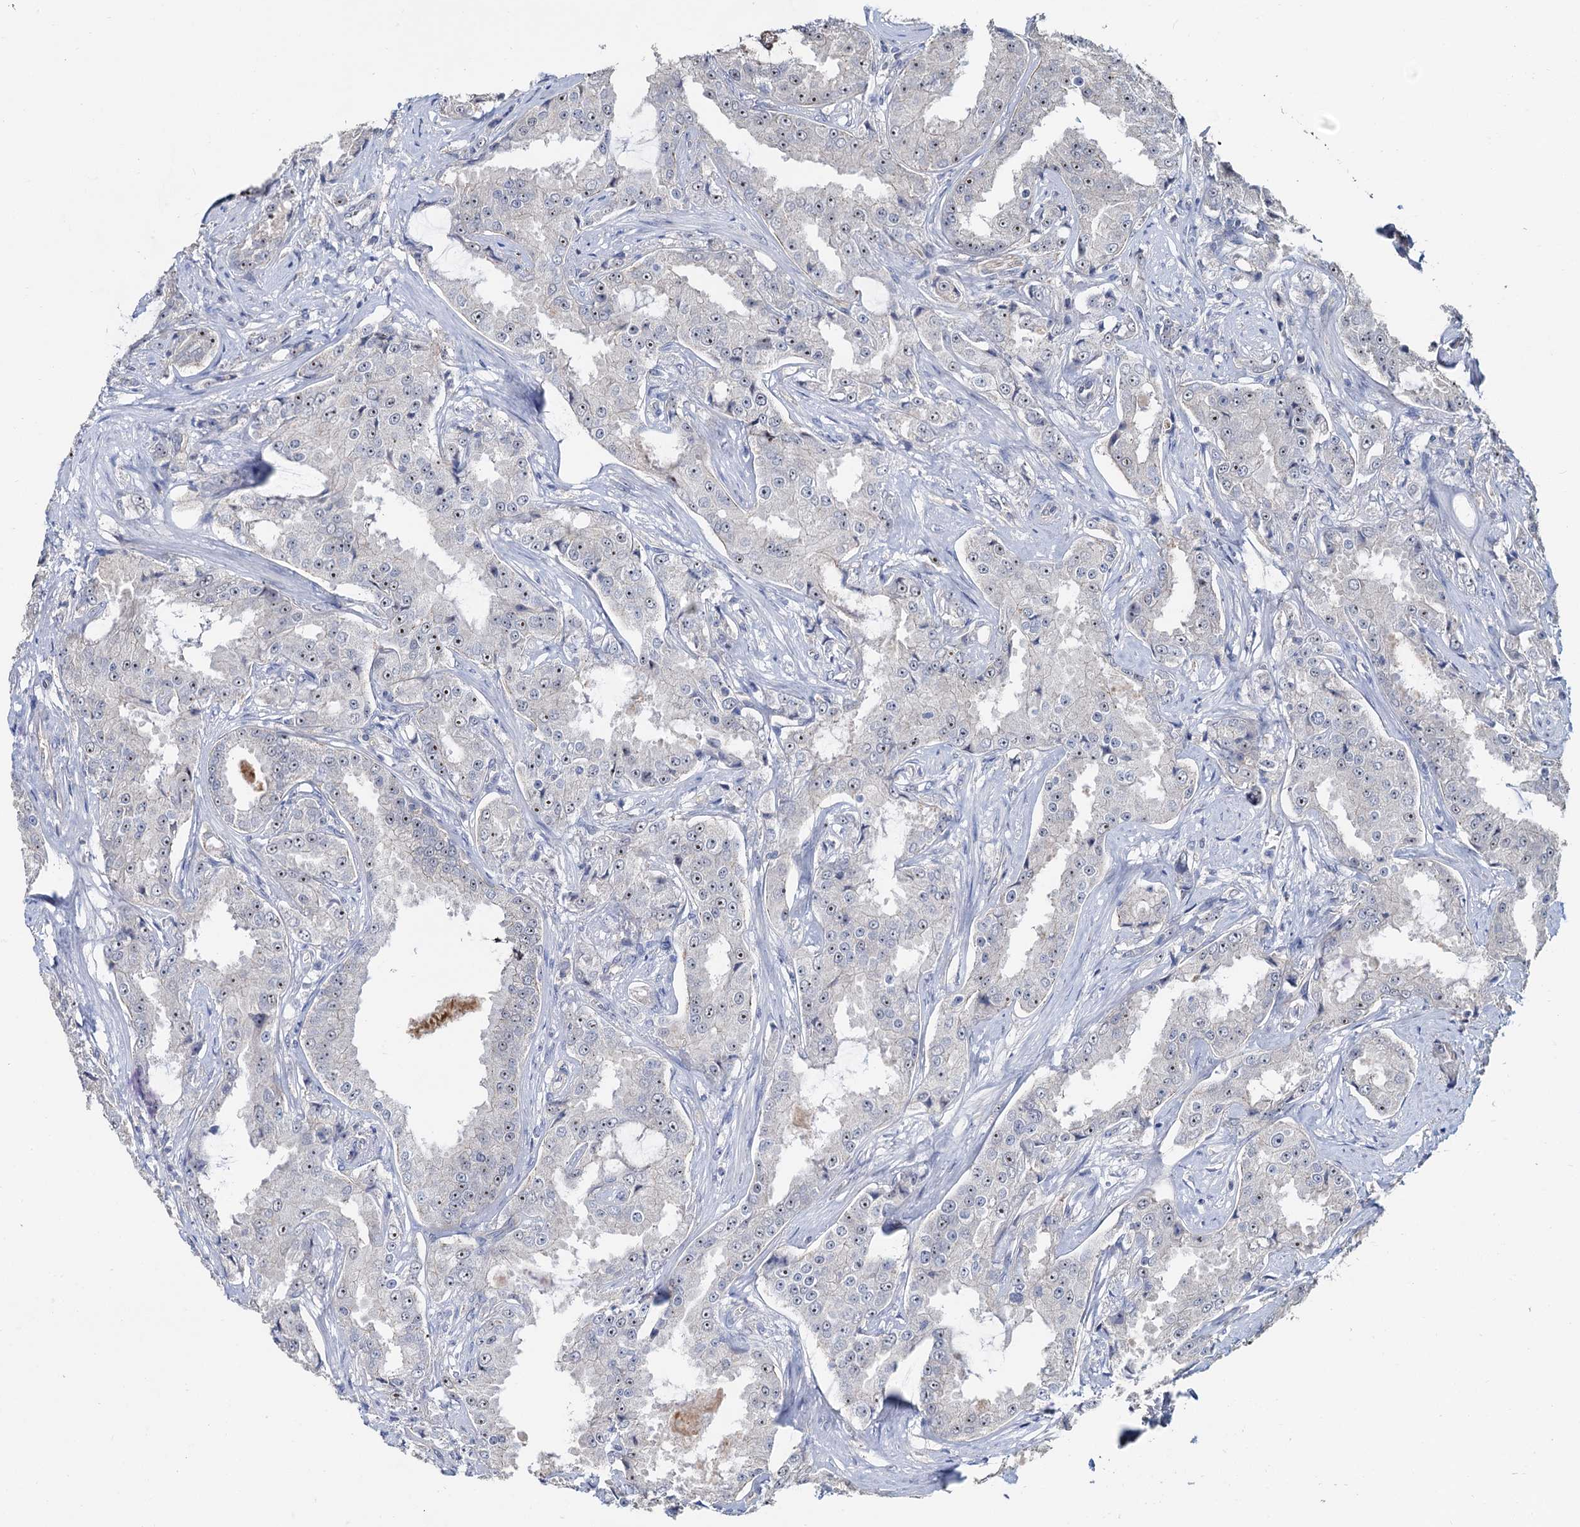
{"staining": {"intensity": "moderate", "quantity": "25%-75%", "location": "nuclear"}, "tissue": "prostate cancer", "cell_type": "Tumor cells", "image_type": "cancer", "snomed": [{"axis": "morphology", "description": "Adenocarcinoma, High grade"}, {"axis": "topography", "description": "Prostate"}], "caption": "A brown stain highlights moderate nuclear positivity of a protein in human prostate adenocarcinoma (high-grade) tumor cells.", "gene": "C2CD3", "patient": {"sex": "male", "age": 73}}